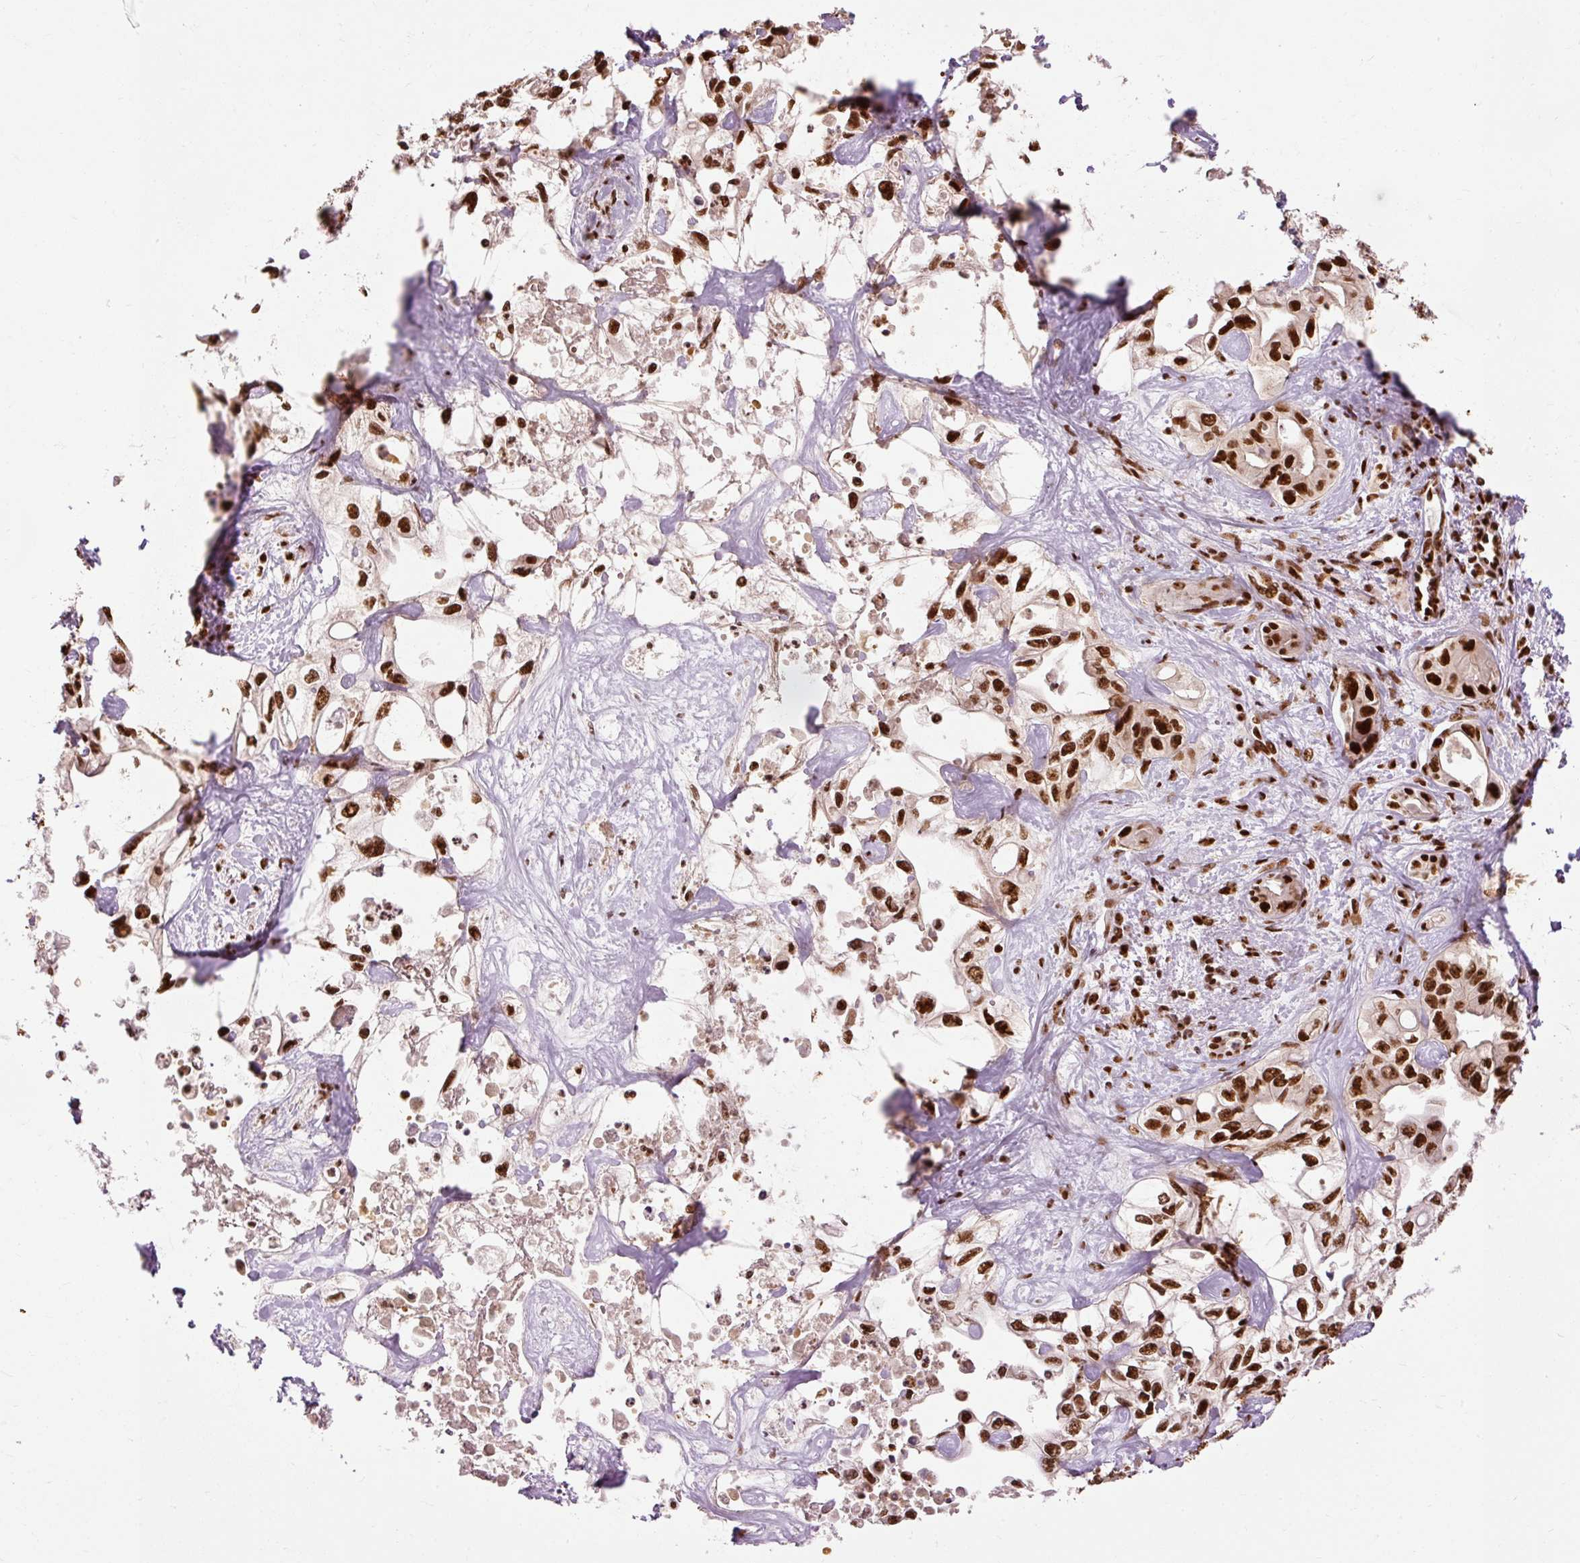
{"staining": {"intensity": "strong", "quantity": ">75%", "location": "nuclear"}, "tissue": "liver cancer", "cell_type": "Tumor cells", "image_type": "cancer", "snomed": [{"axis": "morphology", "description": "Cholangiocarcinoma"}, {"axis": "topography", "description": "Liver"}], "caption": "This photomicrograph displays liver cancer (cholangiocarcinoma) stained with IHC to label a protein in brown. The nuclear of tumor cells show strong positivity for the protein. Nuclei are counter-stained blue.", "gene": "ZBTB44", "patient": {"sex": "female", "age": 64}}